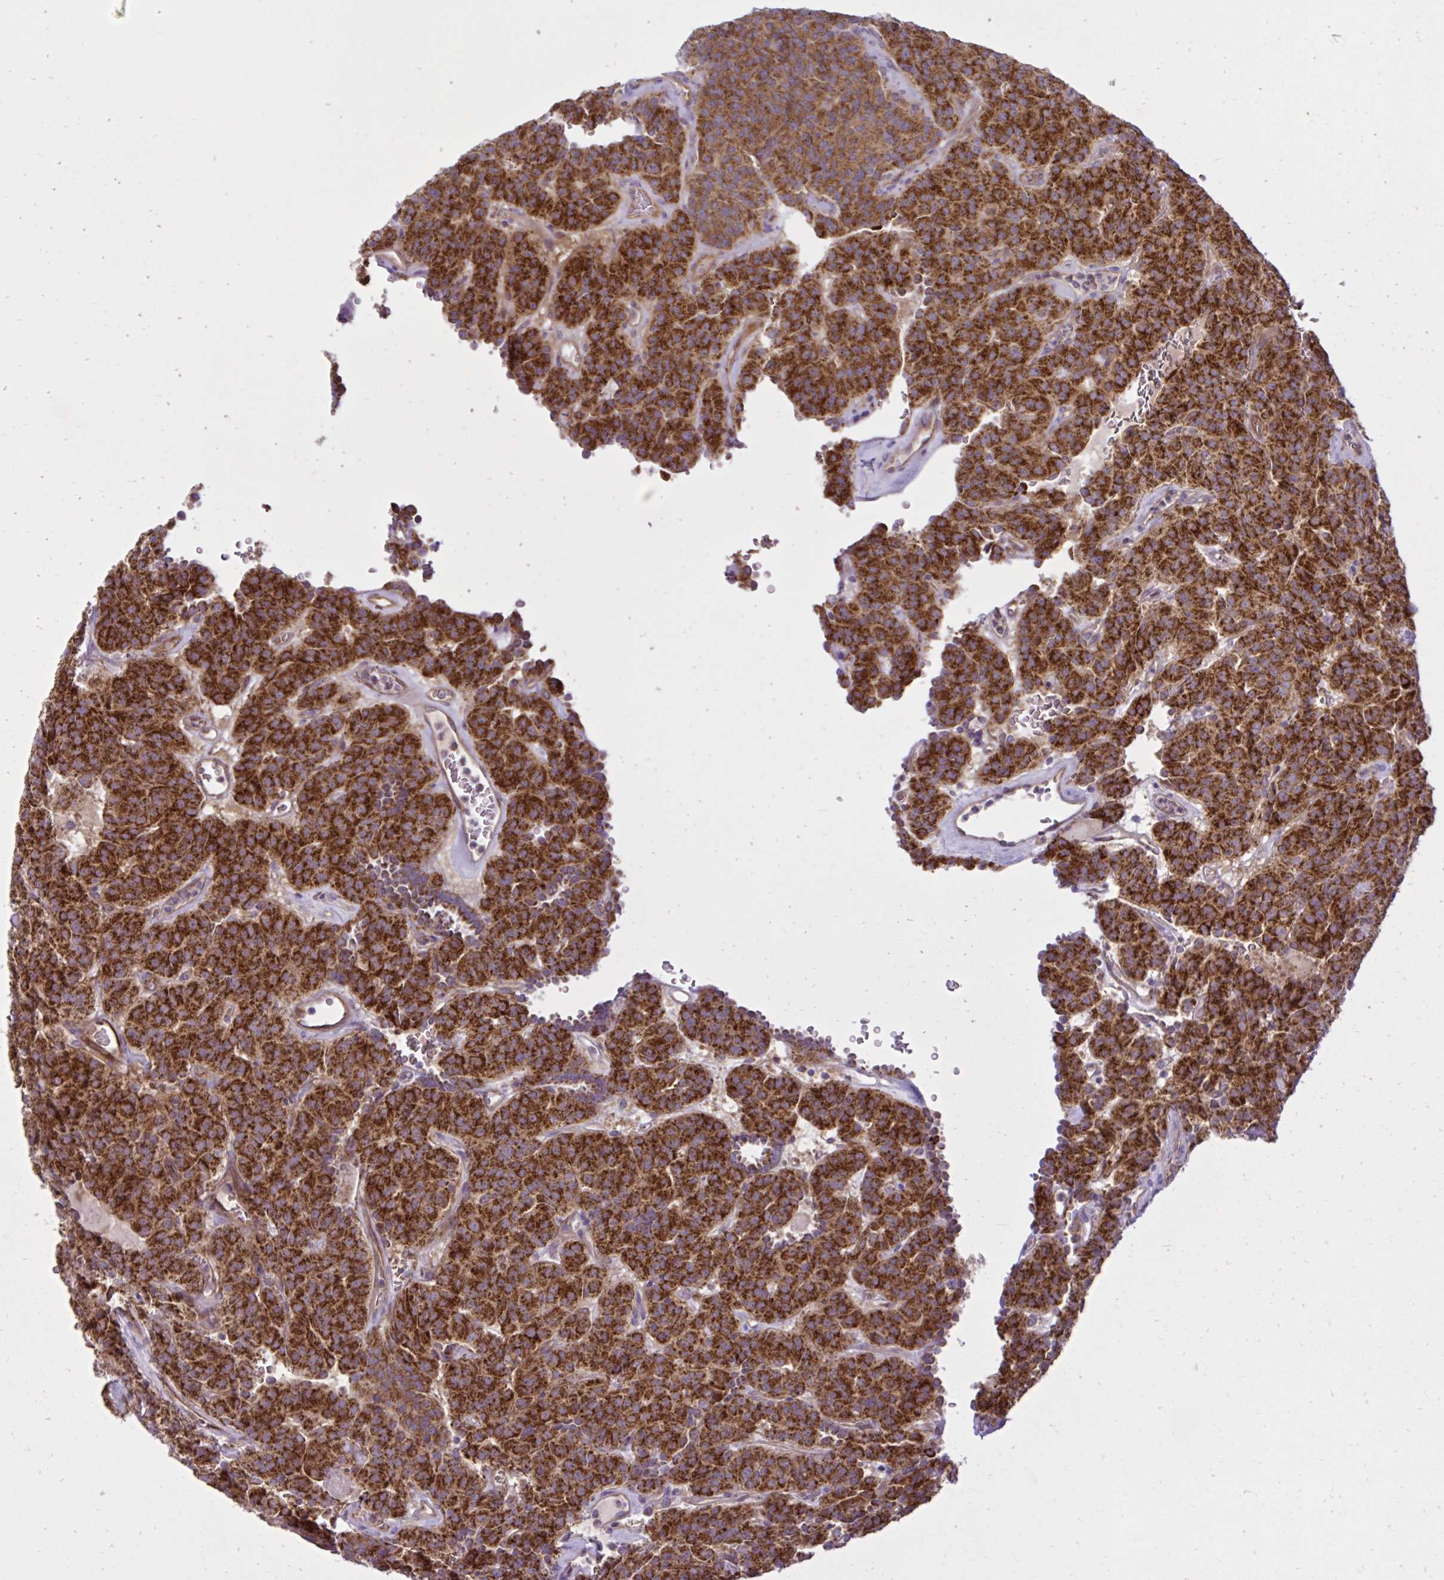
{"staining": {"intensity": "strong", "quantity": ">75%", "location": "cytoplasmic/membranous"}, "tissue": "carcinoid", "cell_type": "Tumor cells", "image_type": "cancer", "snomed": [{"axis": "morphology", "description": "Carcinoid, malignant, NOS"}, {"axis": "topography", "description": "Lung"}], "caption": "An image showing strong cytoplasmic/membranous positivity in about >75% of tumor cells in malignant carcinoid, as visualized by brown immunohistochemical staining.", "gene": "LIMS1", "patient": {"sex": "female", "age": 61}}